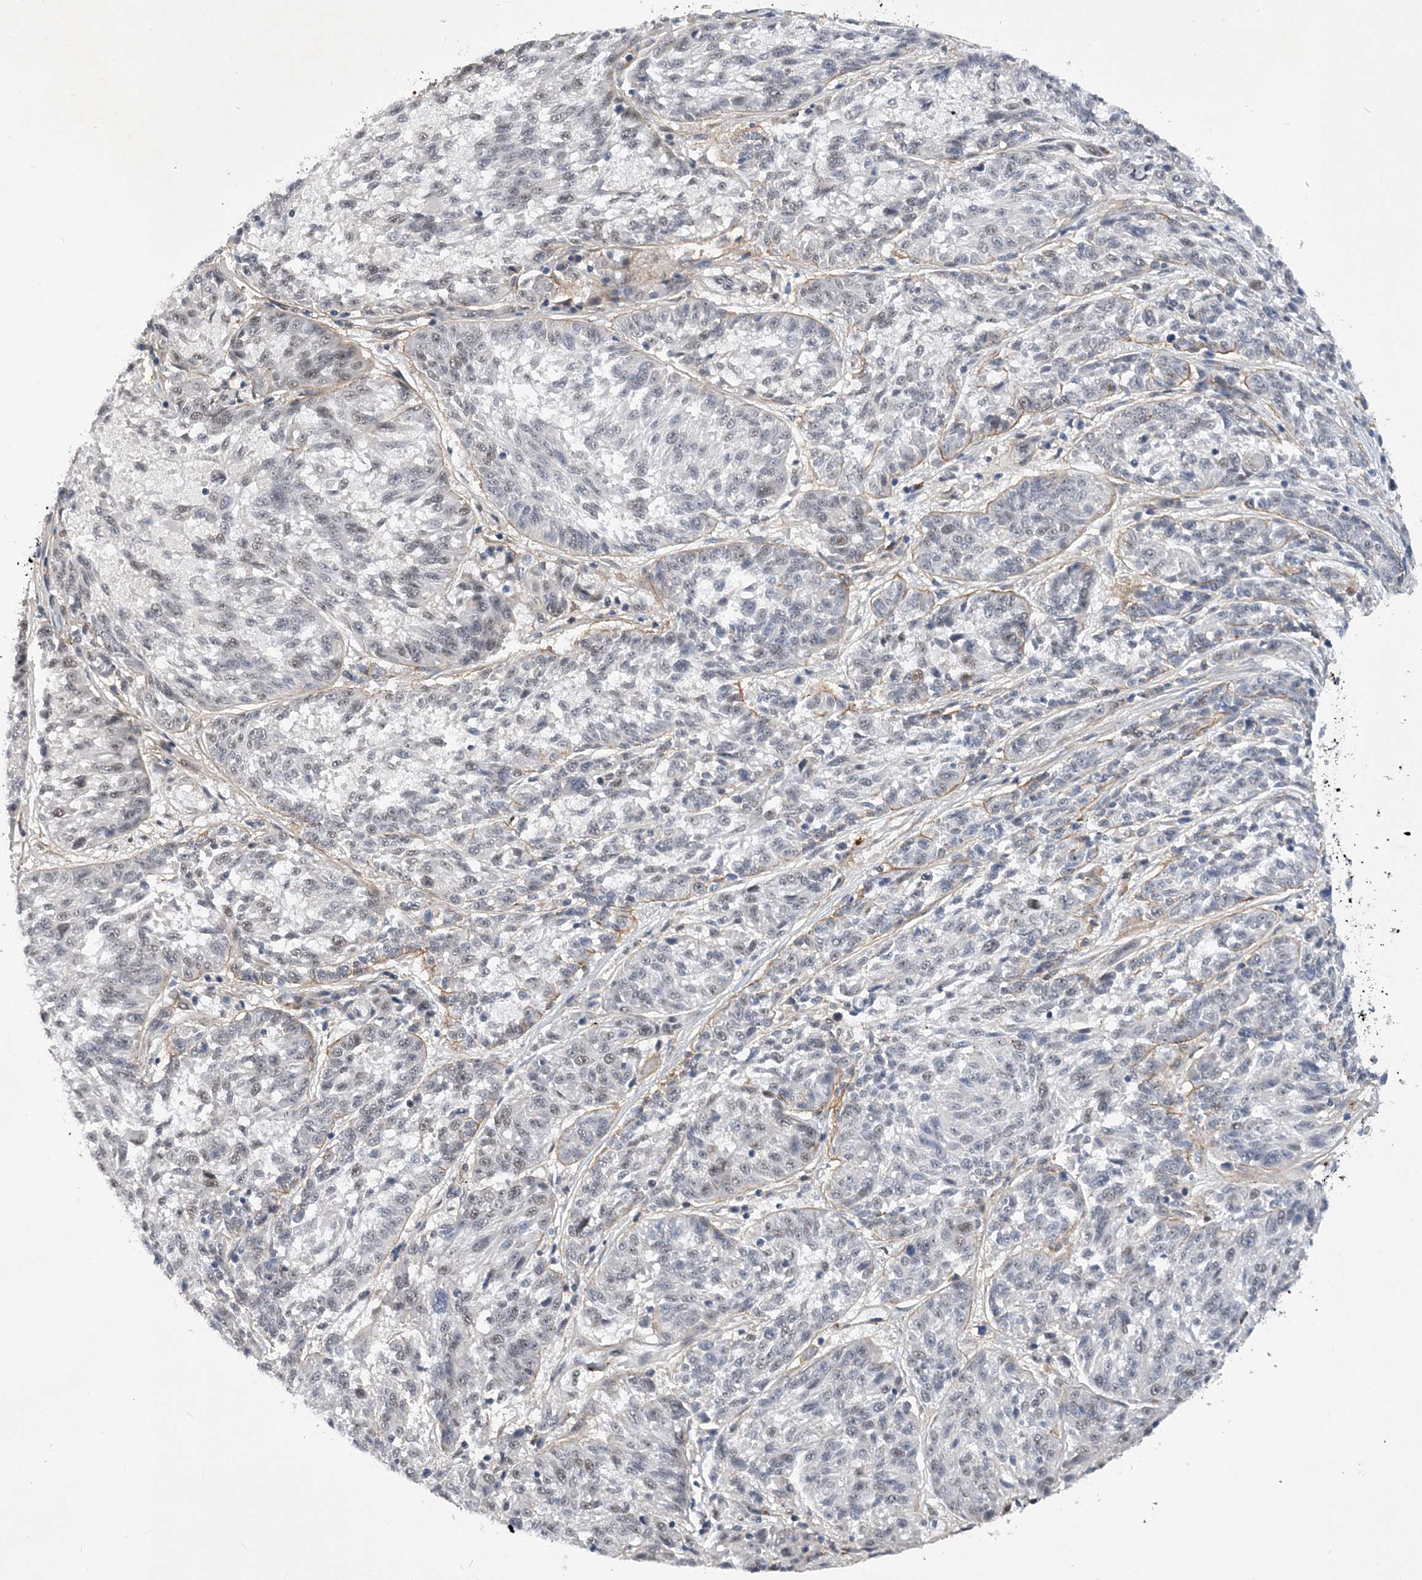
{"staining": {"intensity": "weak", "quantity": "25%-75%", "location": "nuclear"}, "tissue": "melanoma", "cell_type": "Tumor cells", "image_type": "cancer", "snomed": [{"axis": "morphology", "description": "Malignant melanoma, NOS"}, {"axis": "topography", "description": "Skin"}], "caption": "Approximately 25%-75% of tumor cells in human melanoma display weak nuclear protein expression as visualized by brown immunohistochemical staining.", "gene": "FAM217A", "patient": {"sex": "male", "age": 53}}